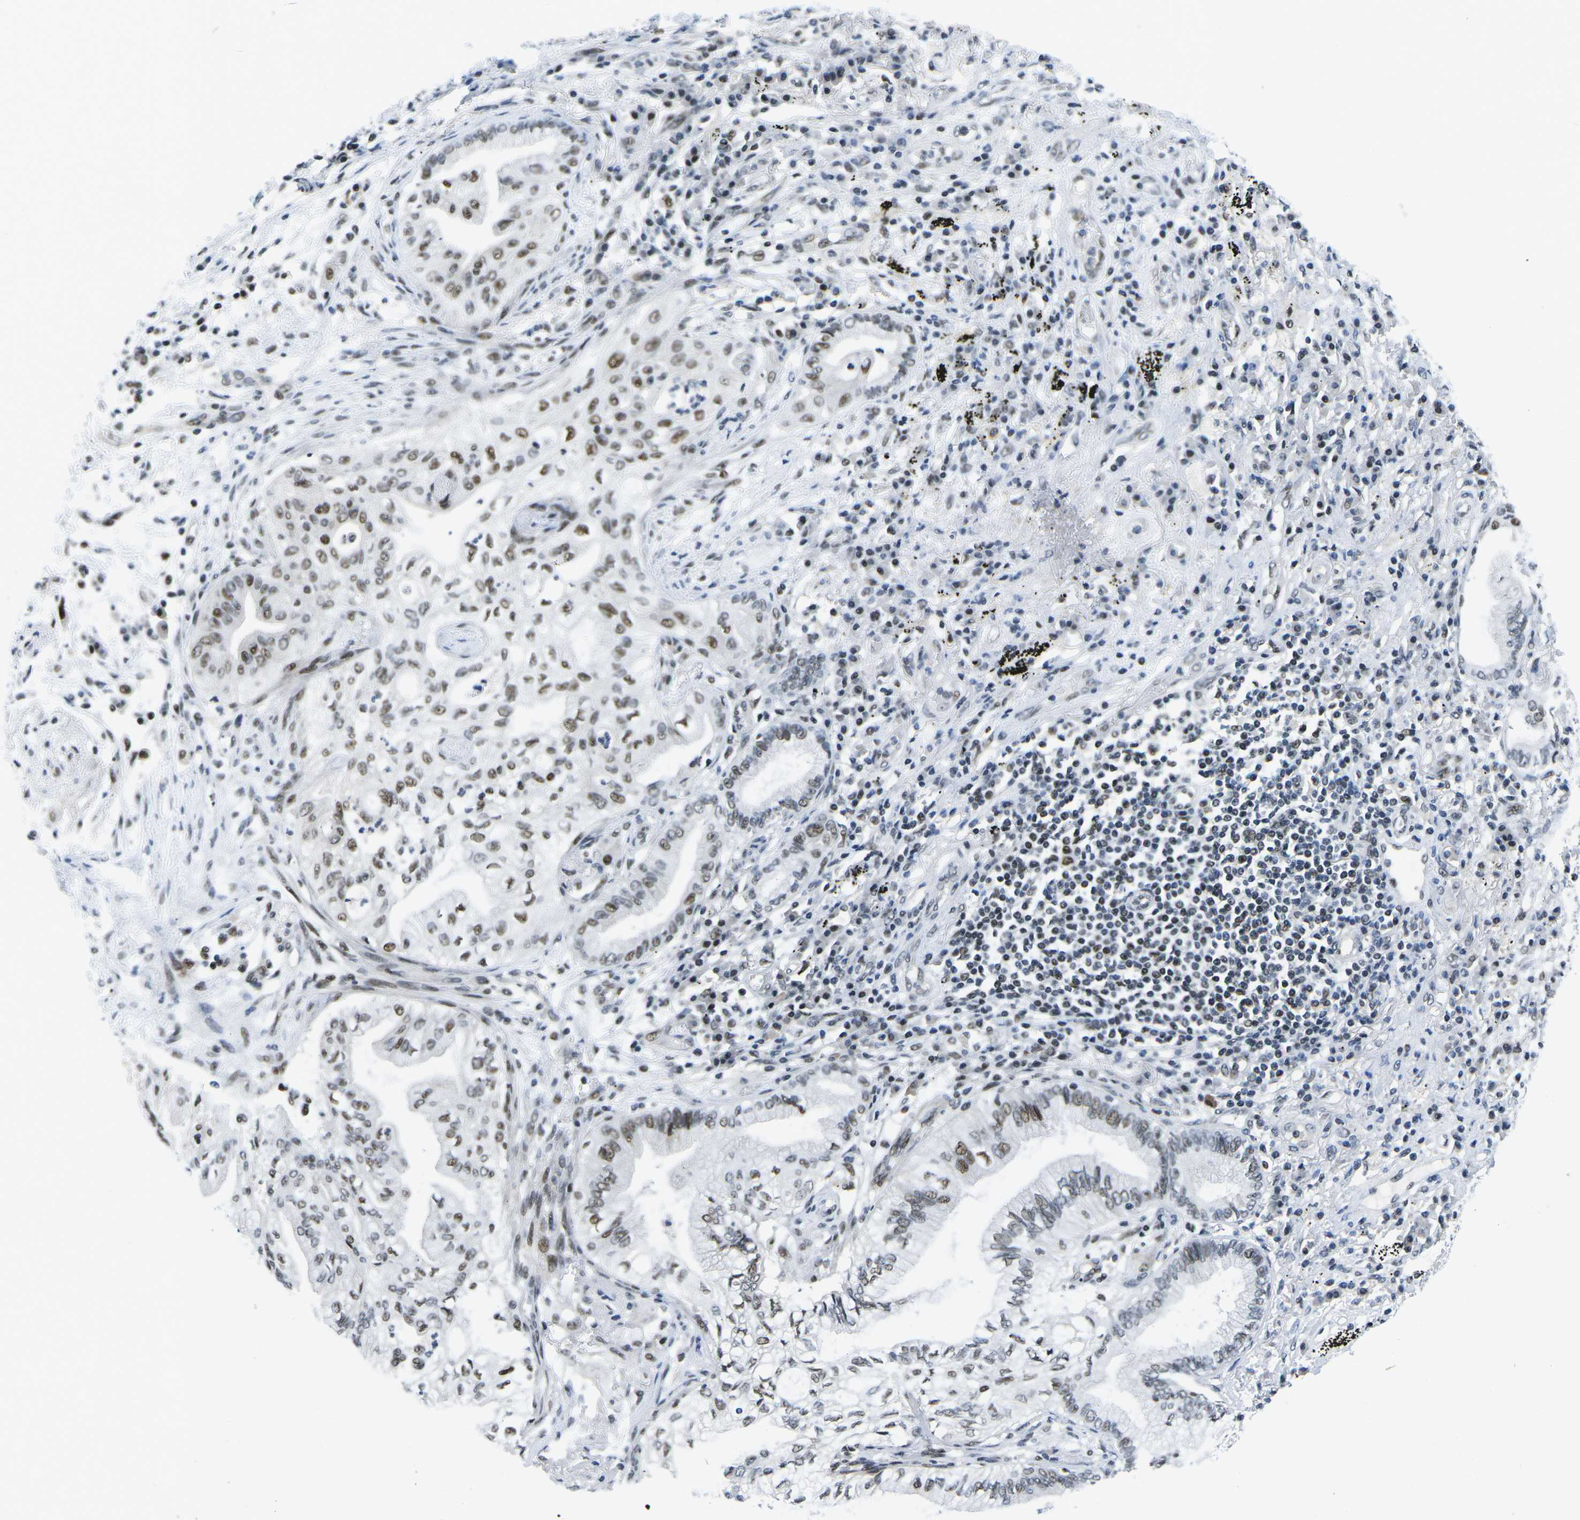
{"staining": {"intensity": "moderate", "quantity": "25%-75%", "location": "nuclear"}, "tissue": "lung cancer", "cell_type": "Tumor cells", "image_type": "cancer", "snomed": [{"axis": "morphology", "description": "Normal tissue, NOS"}, {"axis": "morphology", "description": "Adenocarcinoma, NOS"}, {"axis": "topography", "description": "Bronchus"}, {"axis": "topography", "description": "Lung"}], "caption": "There is medium levels of moderate nuclear expression in tumor cells of lung cancer (adenocarcinoma), as demonstrated by immunohistochemical staining (brown color).", "gene": "PRPF8", "patient": {"sex": "female", "age": 70}}